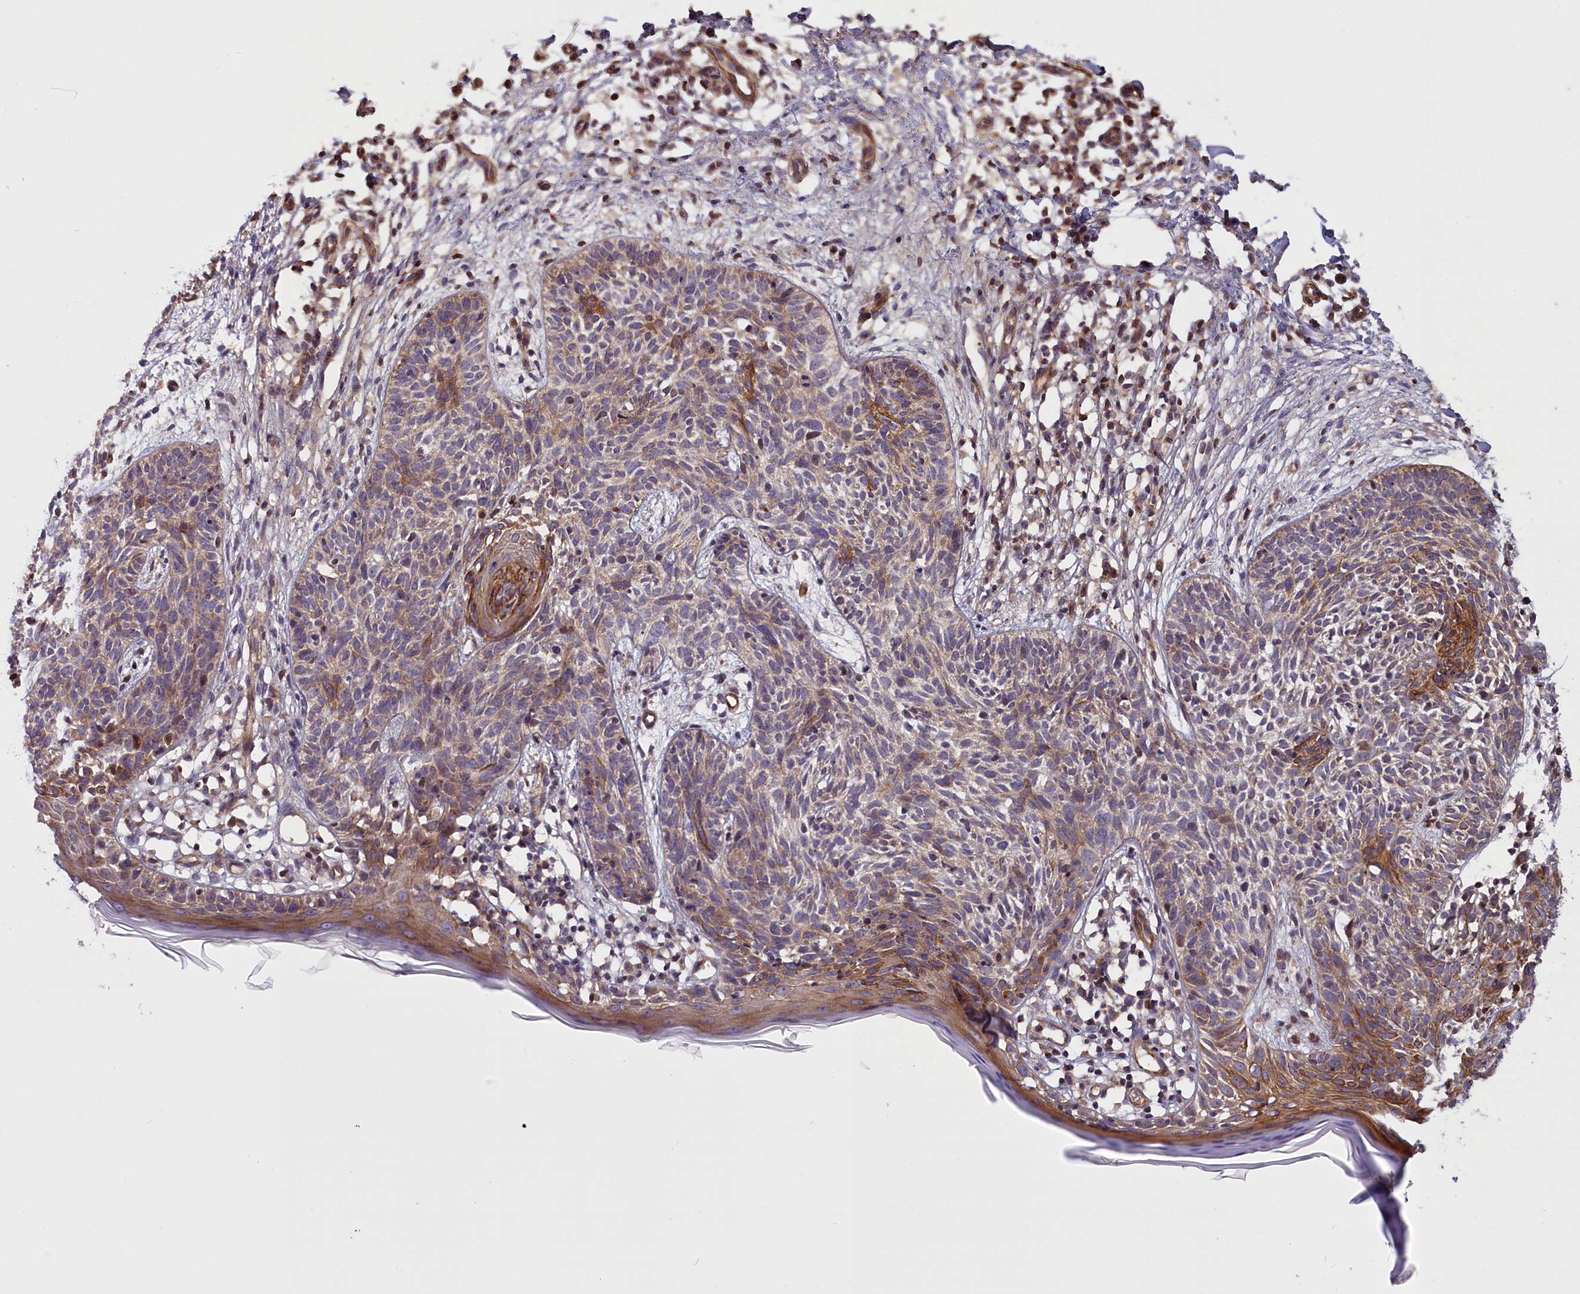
{"staining": {"intensity": "weak", "quantity": "25%-75%", "location": "cytoplasmic/membranous"}, "tissue": "skin cancer", "cell_type": "Tumor cells", "image_type": "cancer", "snomed": [{"axis": "morphology", "description": "Basal cell carcinoma"}, {"axis": "topography", "description": "Skin"}], "caption": "Immunohistochemistry staining of skin basal cell carcinoma, which displays low levels of weak cytoplasmic/membranous positivity in about 25%-75% of tumor cells indicating weak cytoplasmic/membranous protein positivity. The staining was performed using DAB (brown) for protein detection and nuclei were counterstained in hematoxylin (blue).", "gene": "FUZ", "patient": {"sex": "female", "age": 66}}